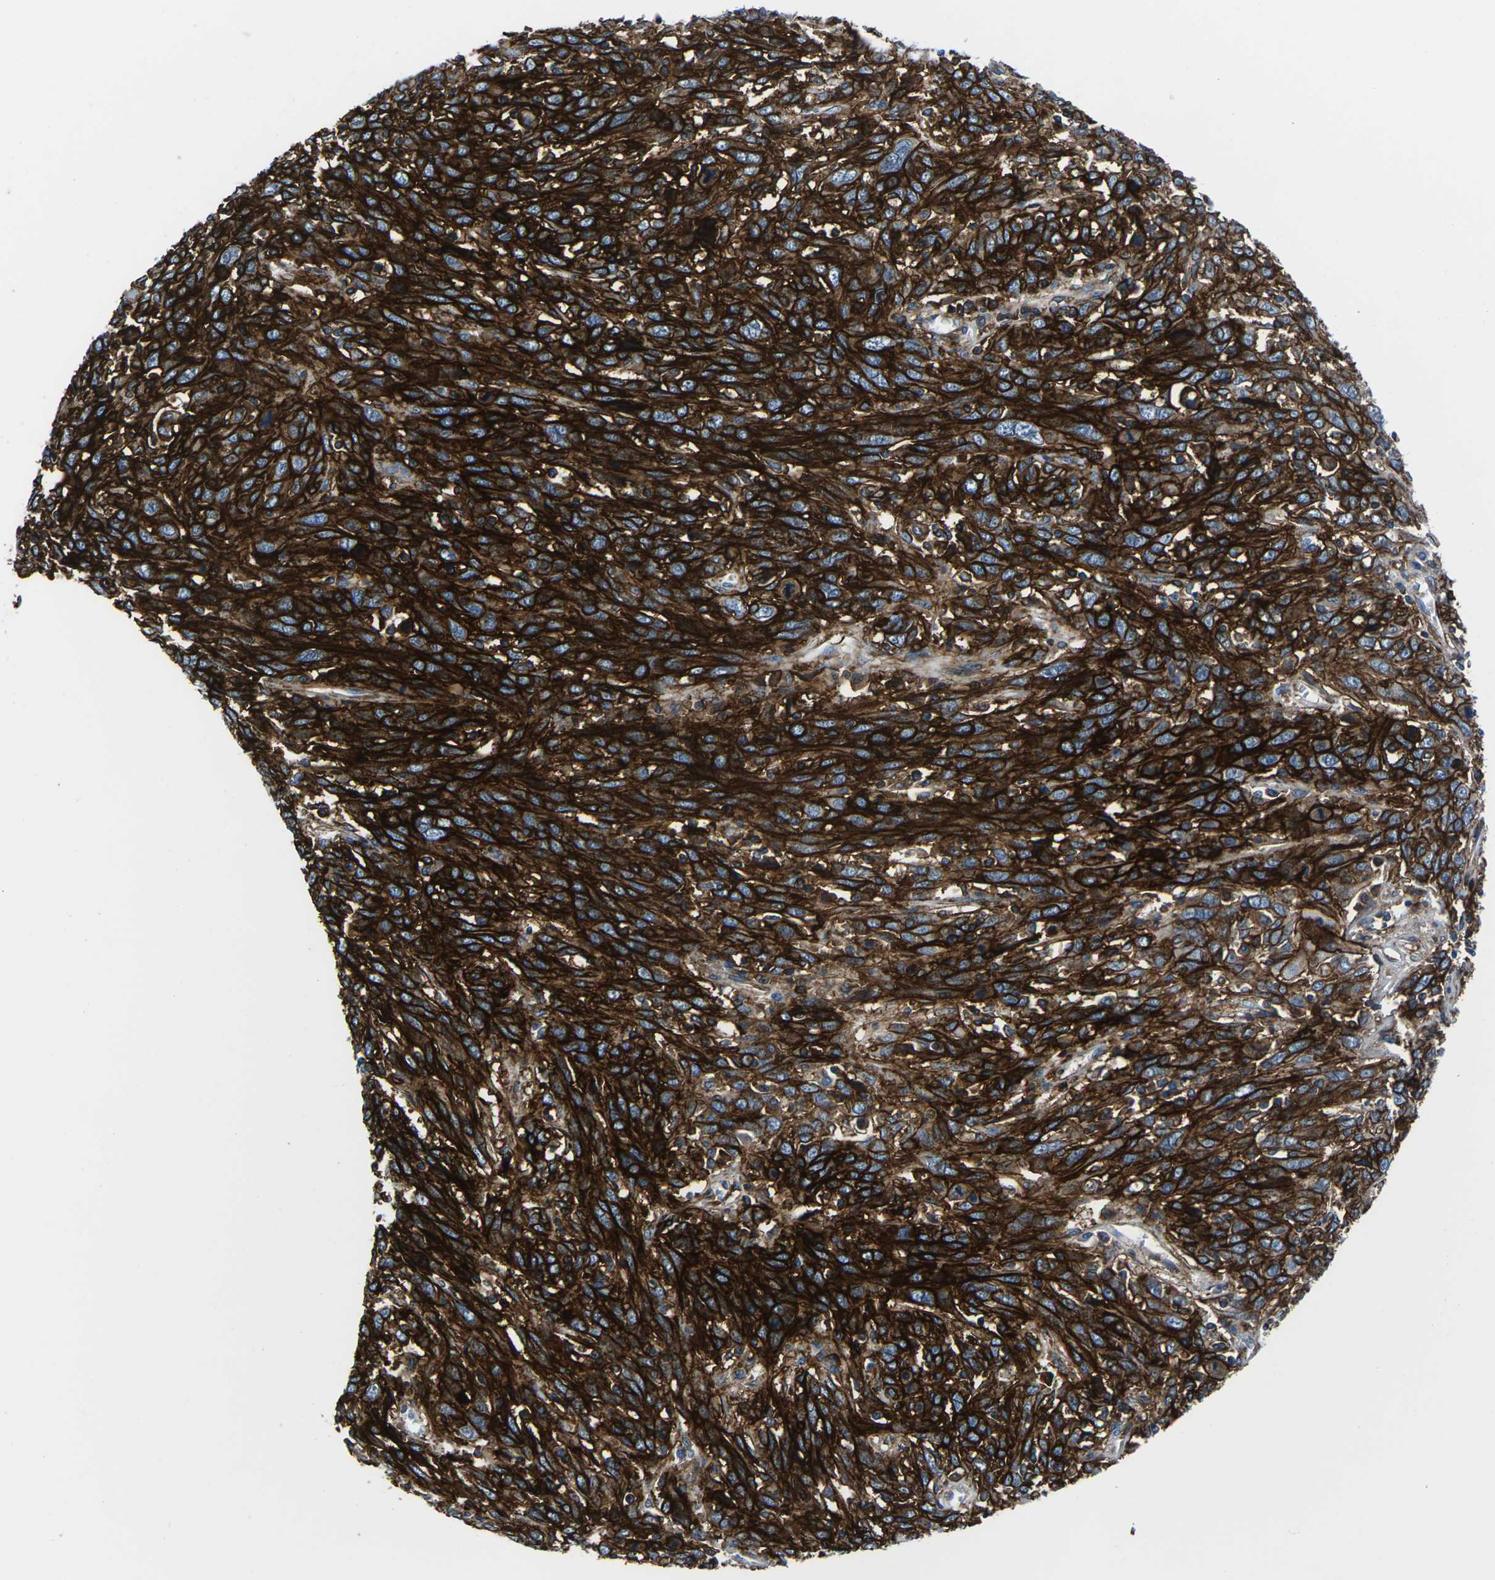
{"staining": {"intensity": "strong", "quantity": ">75%", "location": "cytoplasmic/membranous"}, "tissue": "cervical cancer", "cell_type": "Tumor cells", "image_type": "cancer", "snomed": [{"axis": "morphology", "description": "Squamous cell carcinoma, NOS"}, {"axis": "topography", "description": "Cervix"}], "caption": "Cervical squamous cell carcinoma stained for a protein displays strong cytoplasmic/membranous positivity in tumor cells. (IHC, brightfield microscopy, high magnification).", "gene": "SOCS4", "patient": {"sex": "female", "age": 46}}